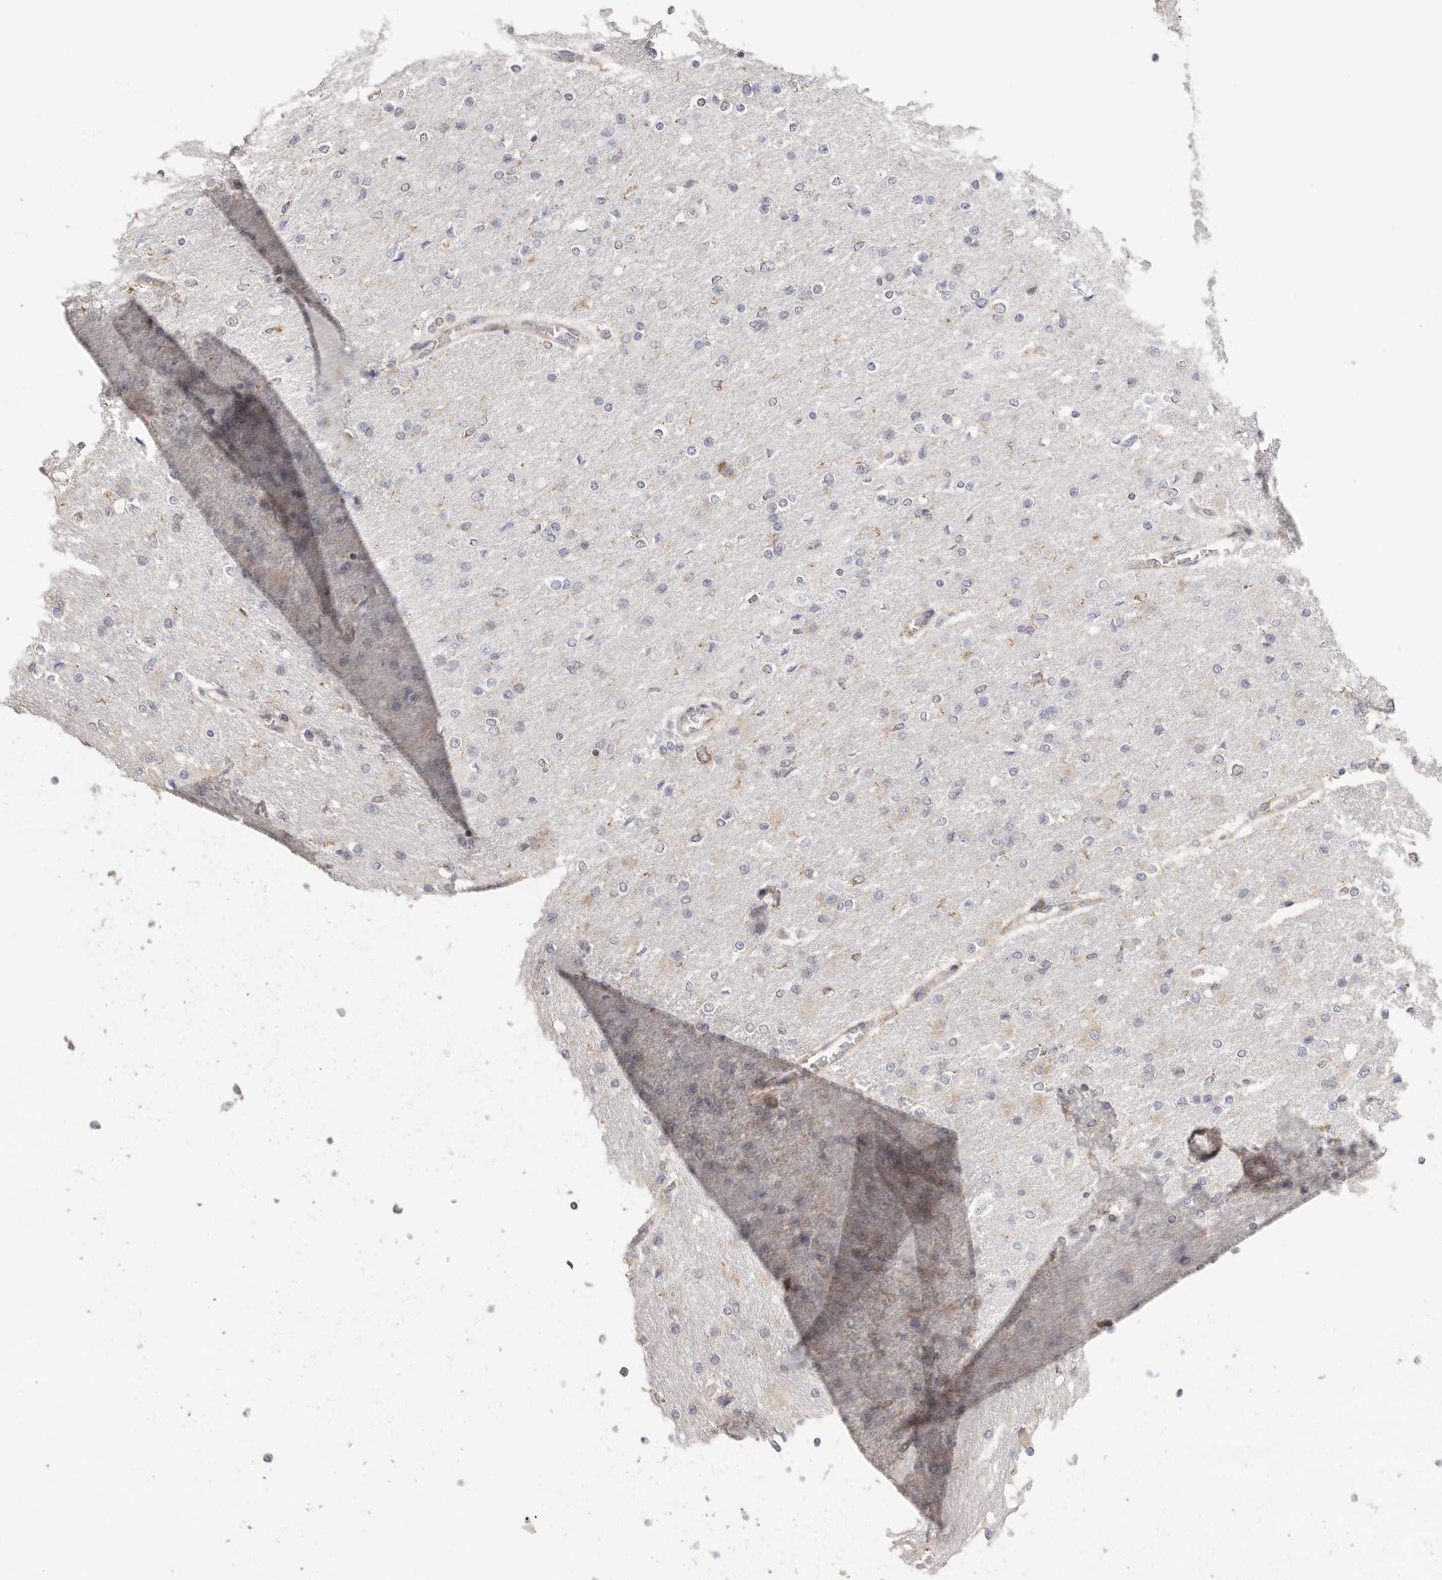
{"staining": {"intensity": "weak", "quantity": "<25%", "location": "cytoplasmic/membranous"}, "tissue": "glioma", "cell_type": "Tumor cells", "image_type": "cancer", "snomed": [{"axis": "morphology", "description": "Glioma, malignant, High grade"}, {"axis": "topography", "description": "Cerebral cortex"}], "caption": "This is a photomicrograph of immunohistochemistry staining of glioma, which shows no positivity in tumor cells.", "gene": "SERBP1", "patient": {"sex": "female", "age": 36}}